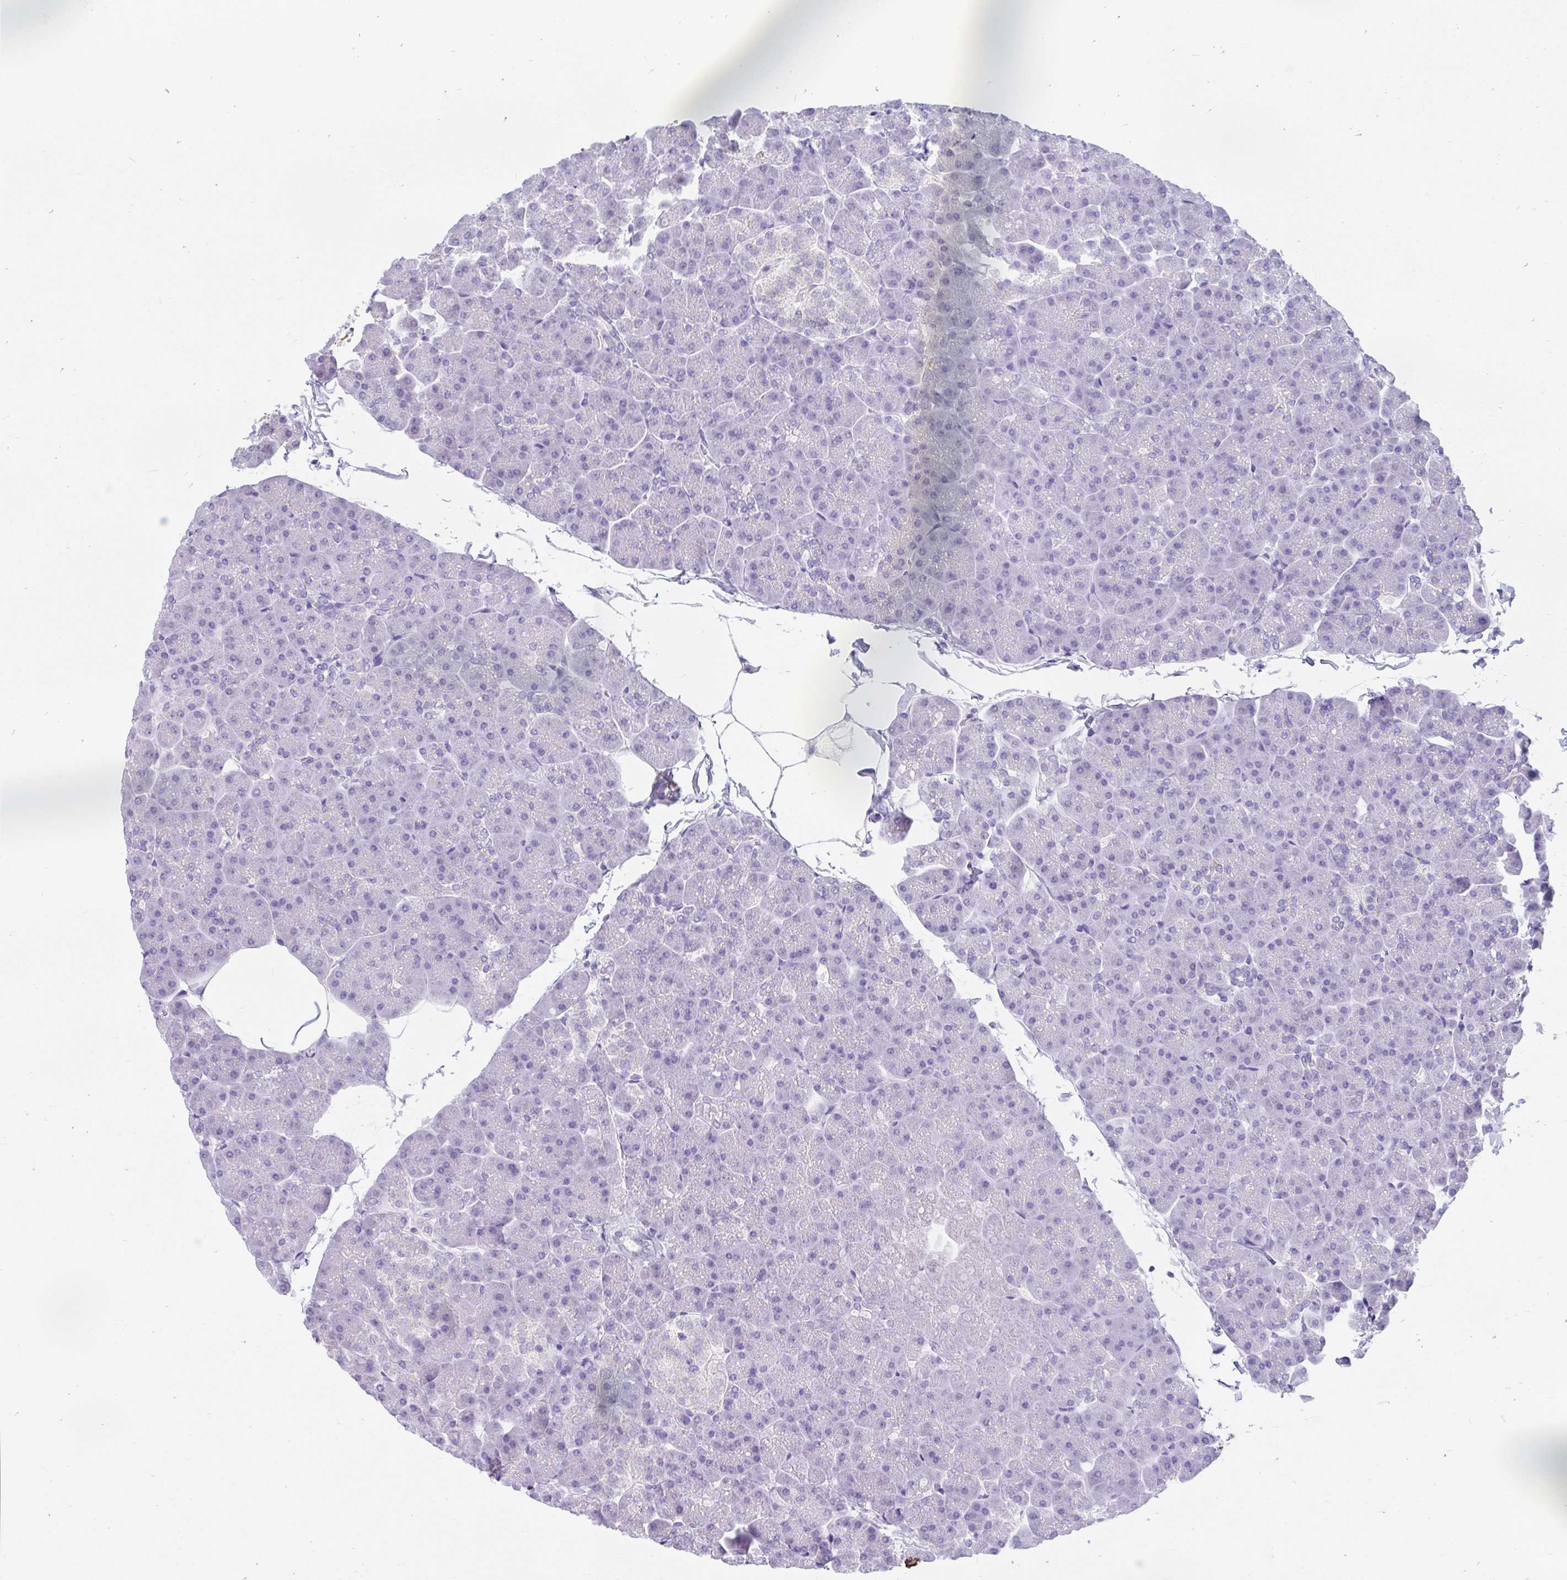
{"staining": {"intensity": "negative", "quantity": "none", "location": "none"}, "tissue": "pancreas", "cell_type": "Exocrine glandular cells", "image_type": "normal", "snomed": [{"axis": "morphology", "description": "Normal tissue, NOS"}, {"axis": "topography", "description": "Pancreas"}], "caption": "High magnification brightfield microscopy of benign pancreas stained with DAB (3,3'-diaminobenzidine) (brown) and counterstained with hematoxylin (blue): exocrine glandular cells show no significant positivity. (DAB (3,3'-diaminobenzidine) immunohistochemistry with hematoxylin counter stain).", "gene": "CCSAP", "patient": {"sex": "male", "age": 35}}